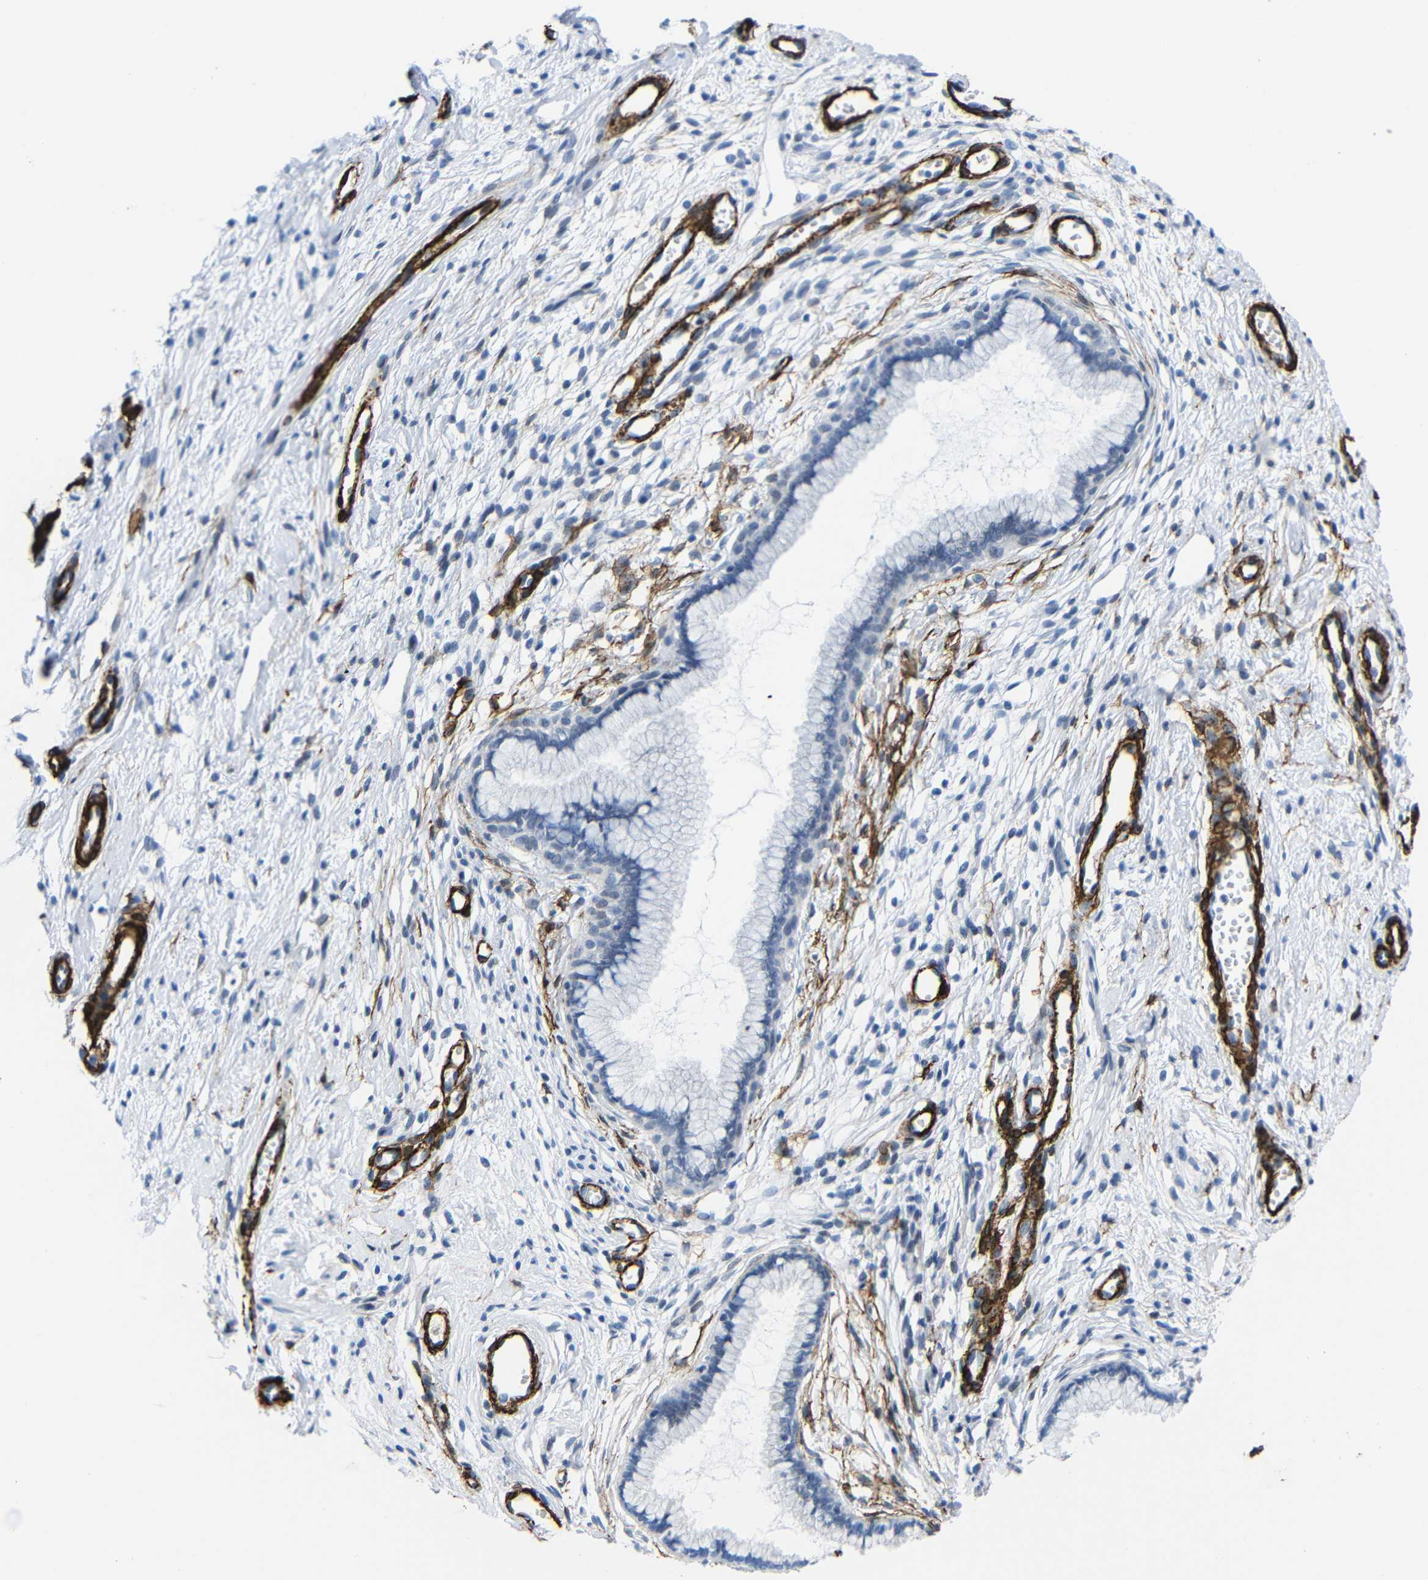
{"staining": {"intensity": "negative", "quantity": "none", "location": "none"}, "tissue": "cervix", "cell_type": "Glandular cells", "image_type": "normal", "snomed": [{"axis": "morphology", "description": "Normal tissue, NOS"}, {"axis": "topography", "description": "Cervix"}], "caption": "High power microscopy micrograph of an immunohistochemistry (IHC) image of normal cervix, revealing no significant positivity in glandular cells. (Brightfield microscopy of DAB immunohistochemistry at high magnification).", "gene": "ACTA2", "patient": {"sex": "female", "age": 65}}